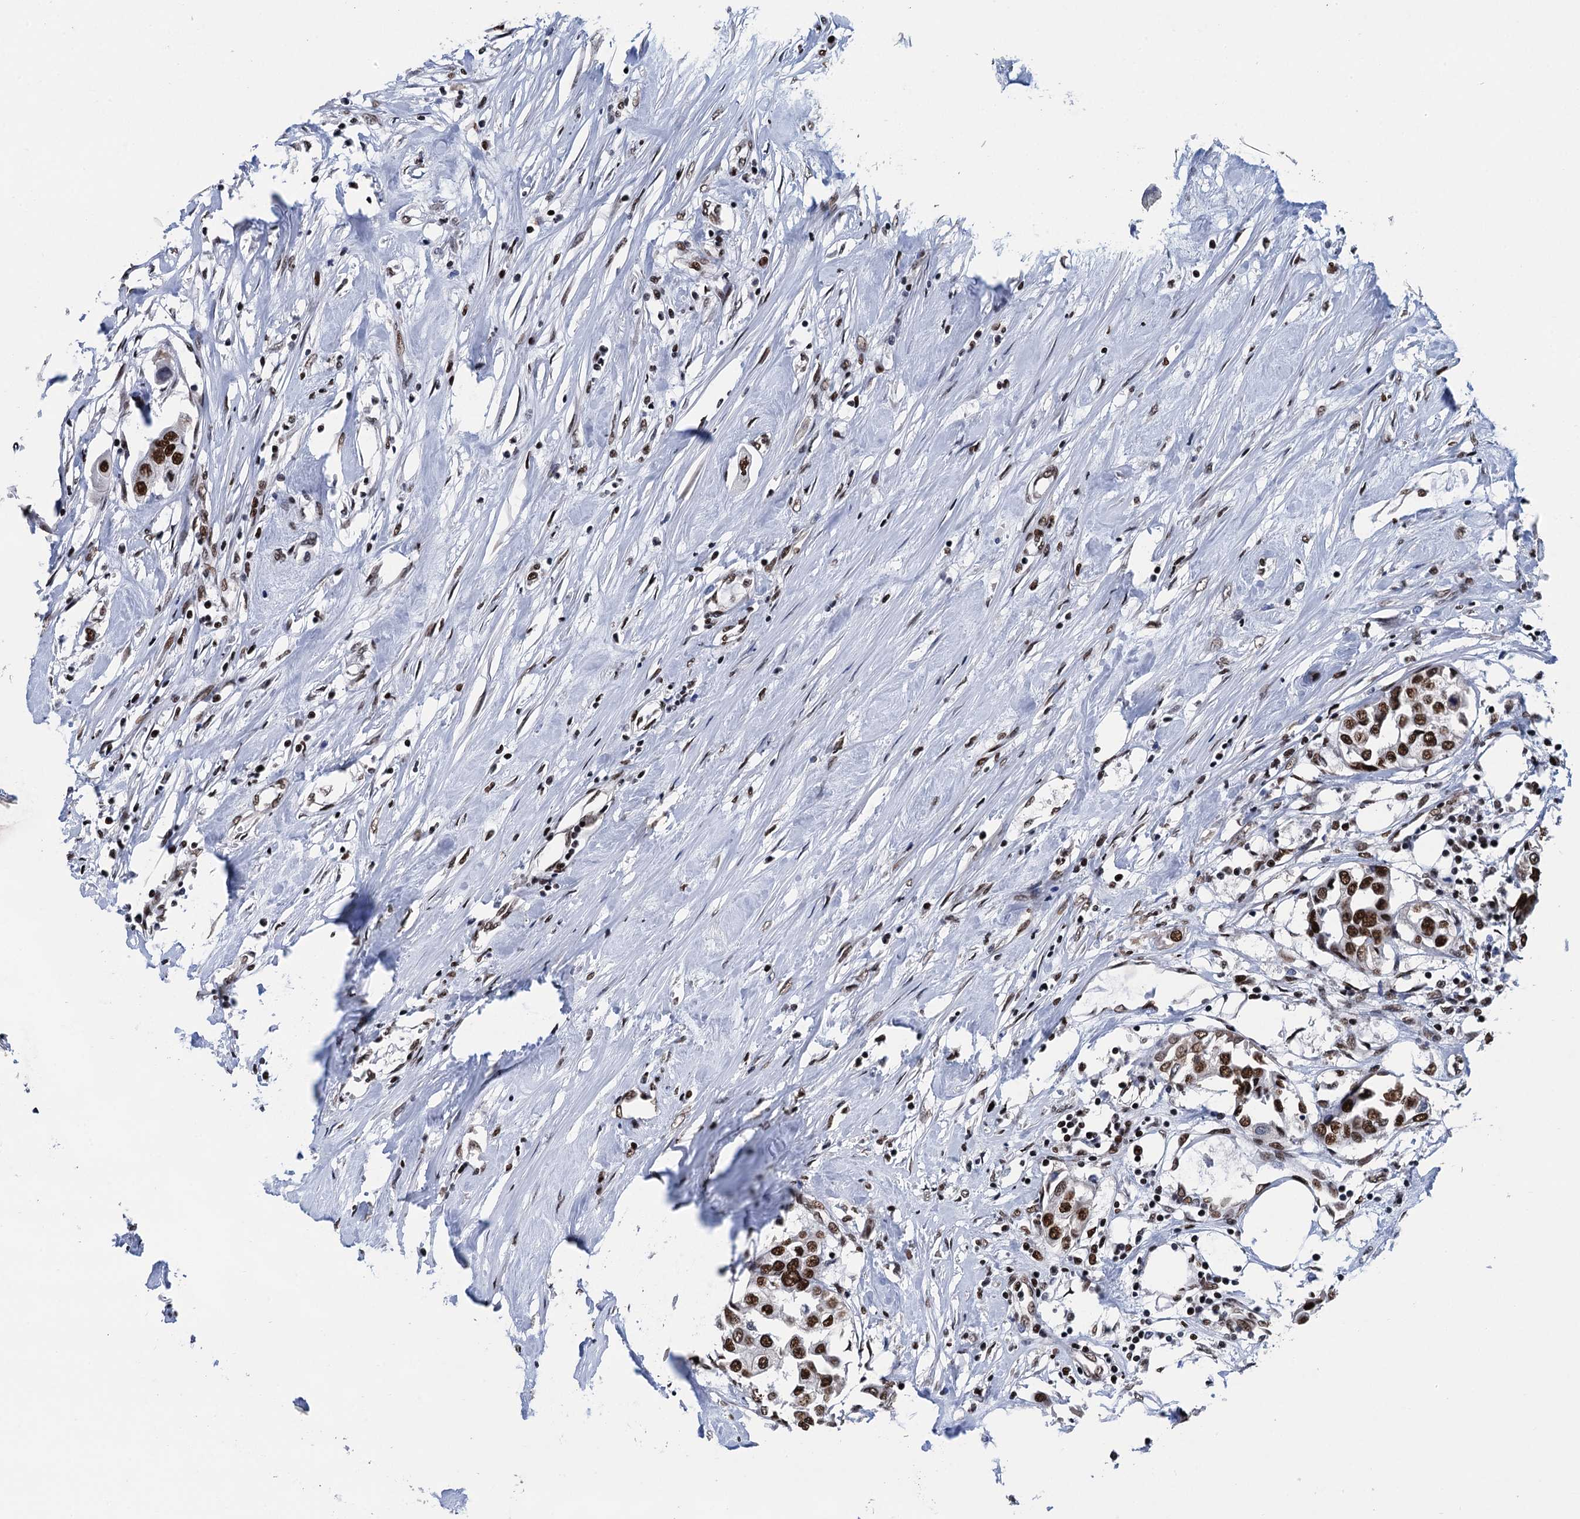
{"staining": {"intensity": "strong", "quantity": ">75%", "location": "nuclear"}, "tissue": "urothelial cancer", "cell_type": "Tumor cells", "image_type": "cancer", "snomed": [{"axis": "morphology", "description": "Urothelial carcinoma, High grade"}, {"axis": "topography", "description": "Urinary bladder"}], "caption": "High-power microscopy captured an immunohistochemistry histopathology image of high-grade urothelial carcinoma, revealing strong nuclear positivity in about >75% of tumor cells.", "gene": "PPP4R1", "patient": {"sex": "male", "age": 64}}